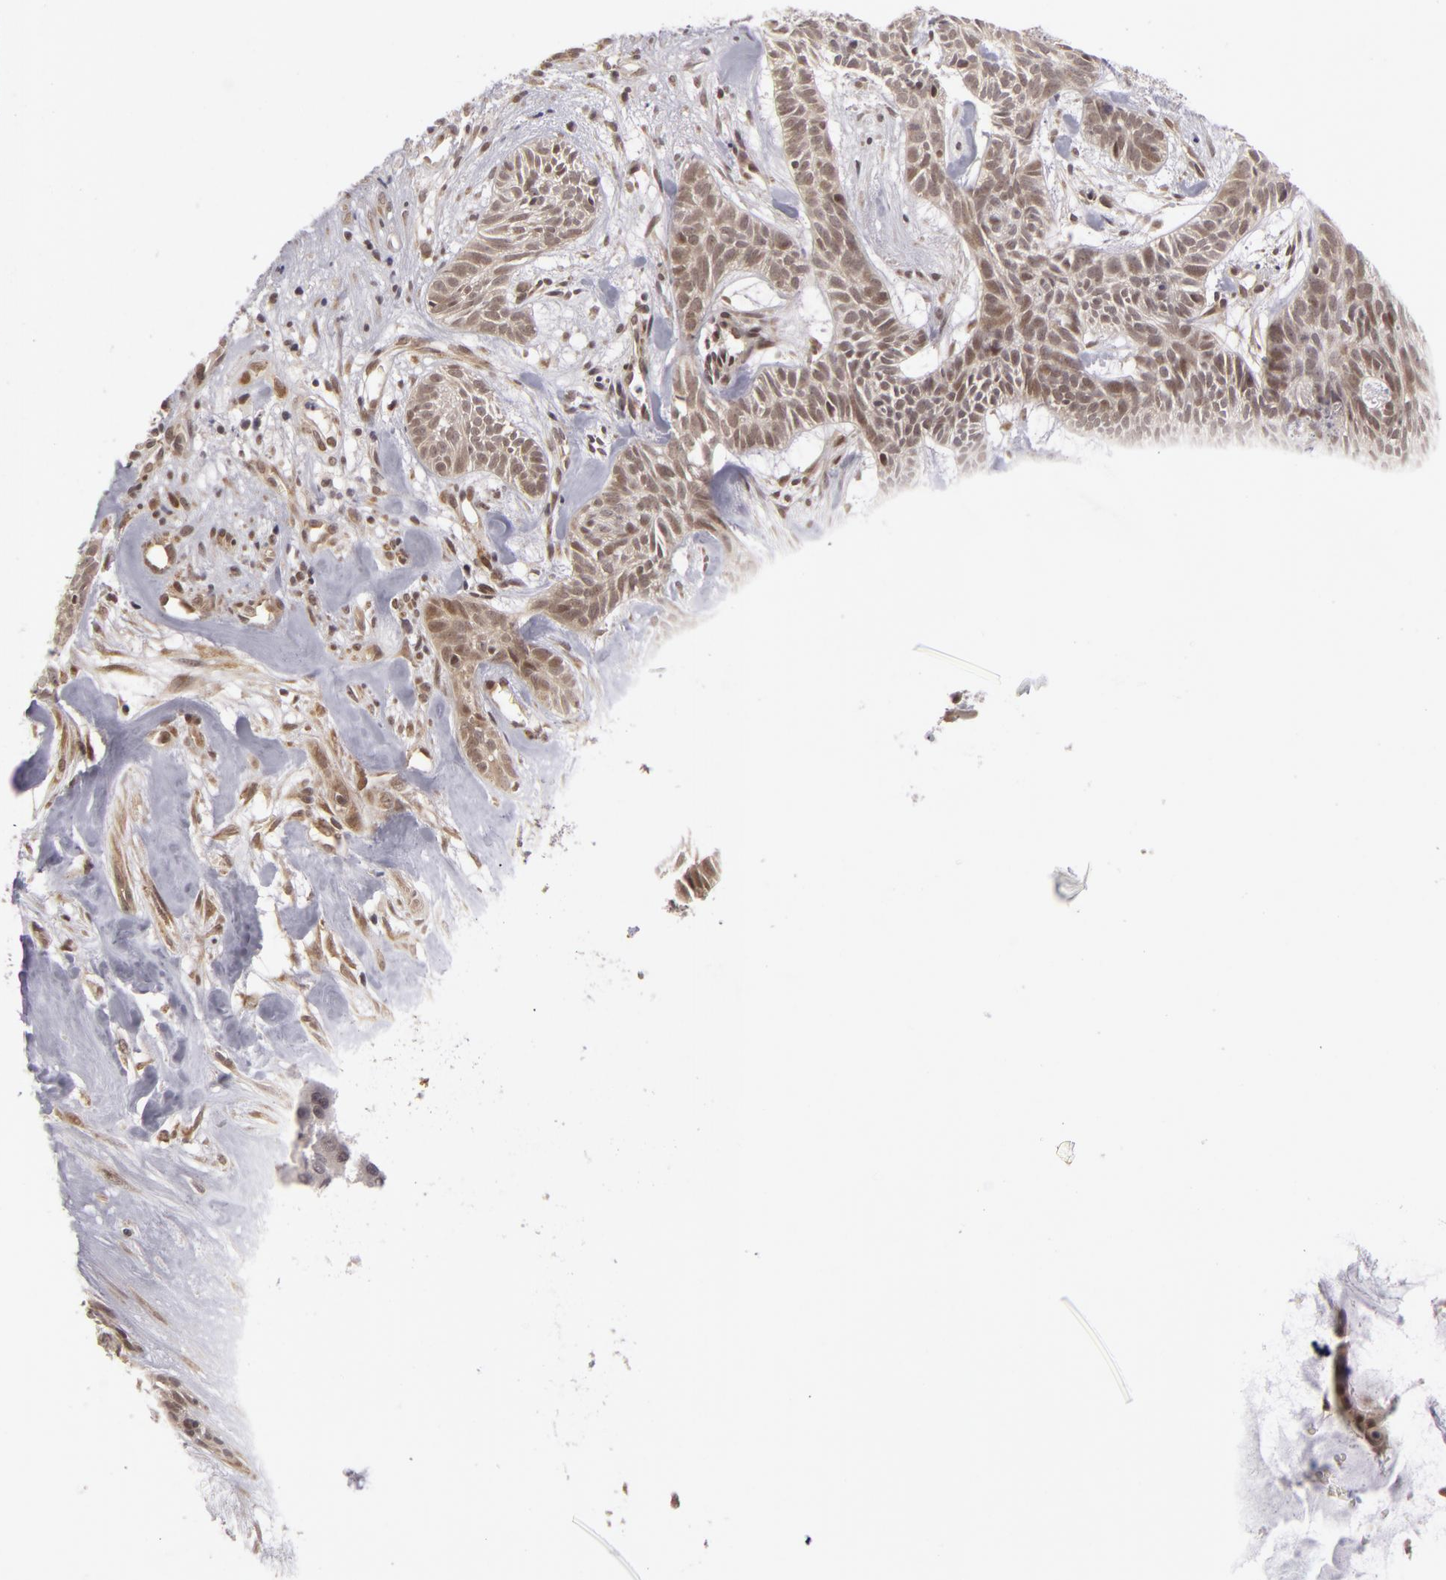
{"staining": {"intensity": "weak", "quantity": "25%-75%", "location": "nuclear"}, "tissue": "skin cancer", "cell_type": "Tumor cells", "image_type": "cancer", "snomed": [{"axis": "morphology", "description": "Basal cell carcinoma"}, {"axis": "topography", "description": "Skin"}], "caption": "Immunohistochemical staining of human skin cancer exhibits low levels of weak nuclear protein staining in approximately 25%-75% of tumor cells.", "gene": "ZNF133", "patient": {"sex": "male", "age": 75}}